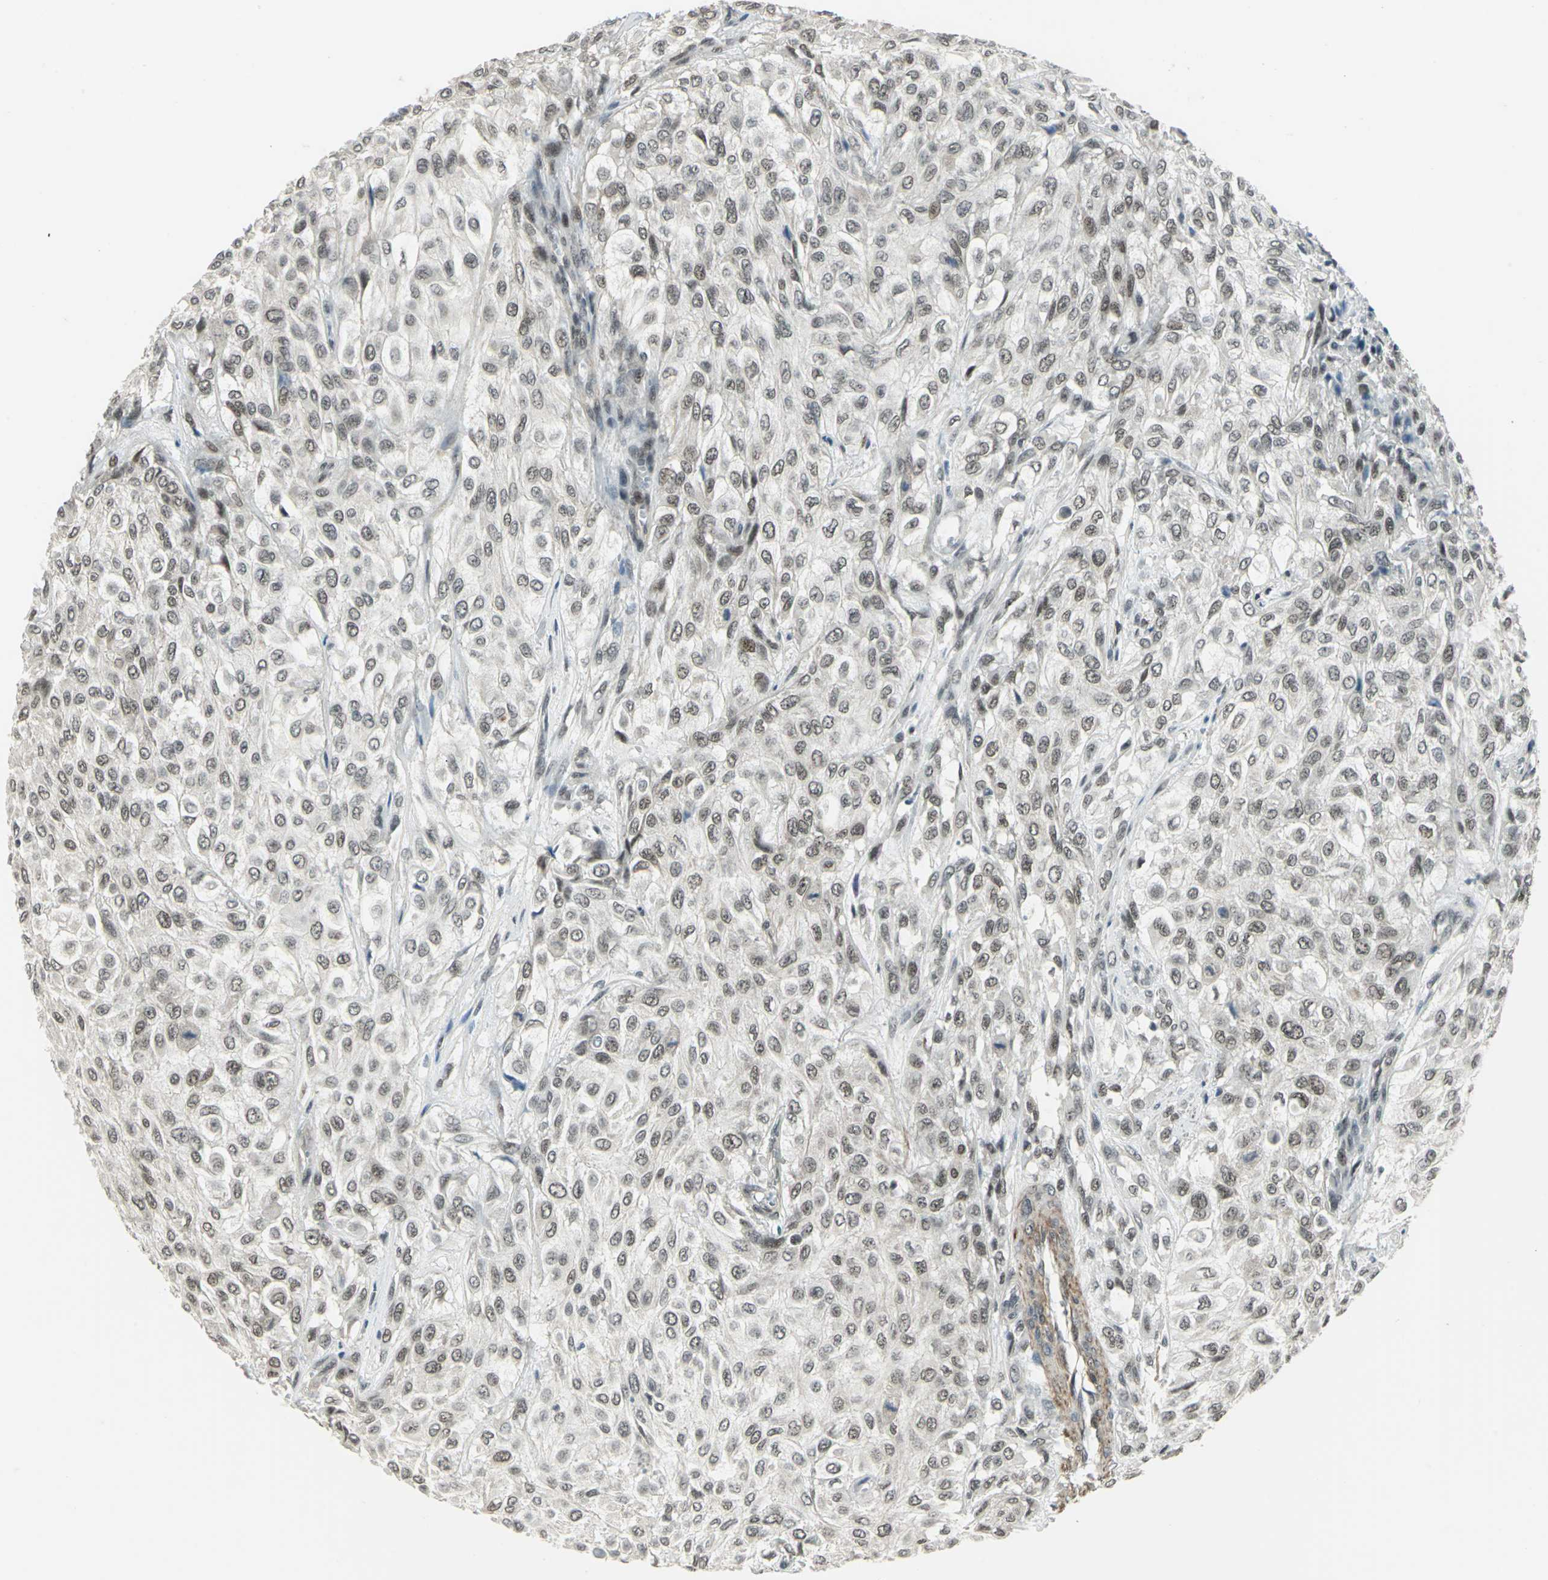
{"staining": {"intensity": "weak", "quantity": ">75%", "location": "cytoplasmic/membranous,nuclear"}, "tissue": "urothelial cancer", "cell_type": "Tumor cells", "image_type": "cancer", "snomed": [{"axis": "morphology", "description": "Urothelial carcinoma, High grade"}, {"axis": "topography", "description": "Urinary bladder"}], "caption": "Immunohistochemical staining of human urothelial carcinoma (high-grade) reveals low levels of weak cytoplasmic/membranous and nuclear staining in about >75% of tumor cells.", "gene": "MTA1", "patient": {"sex": "male", "age": 57}}